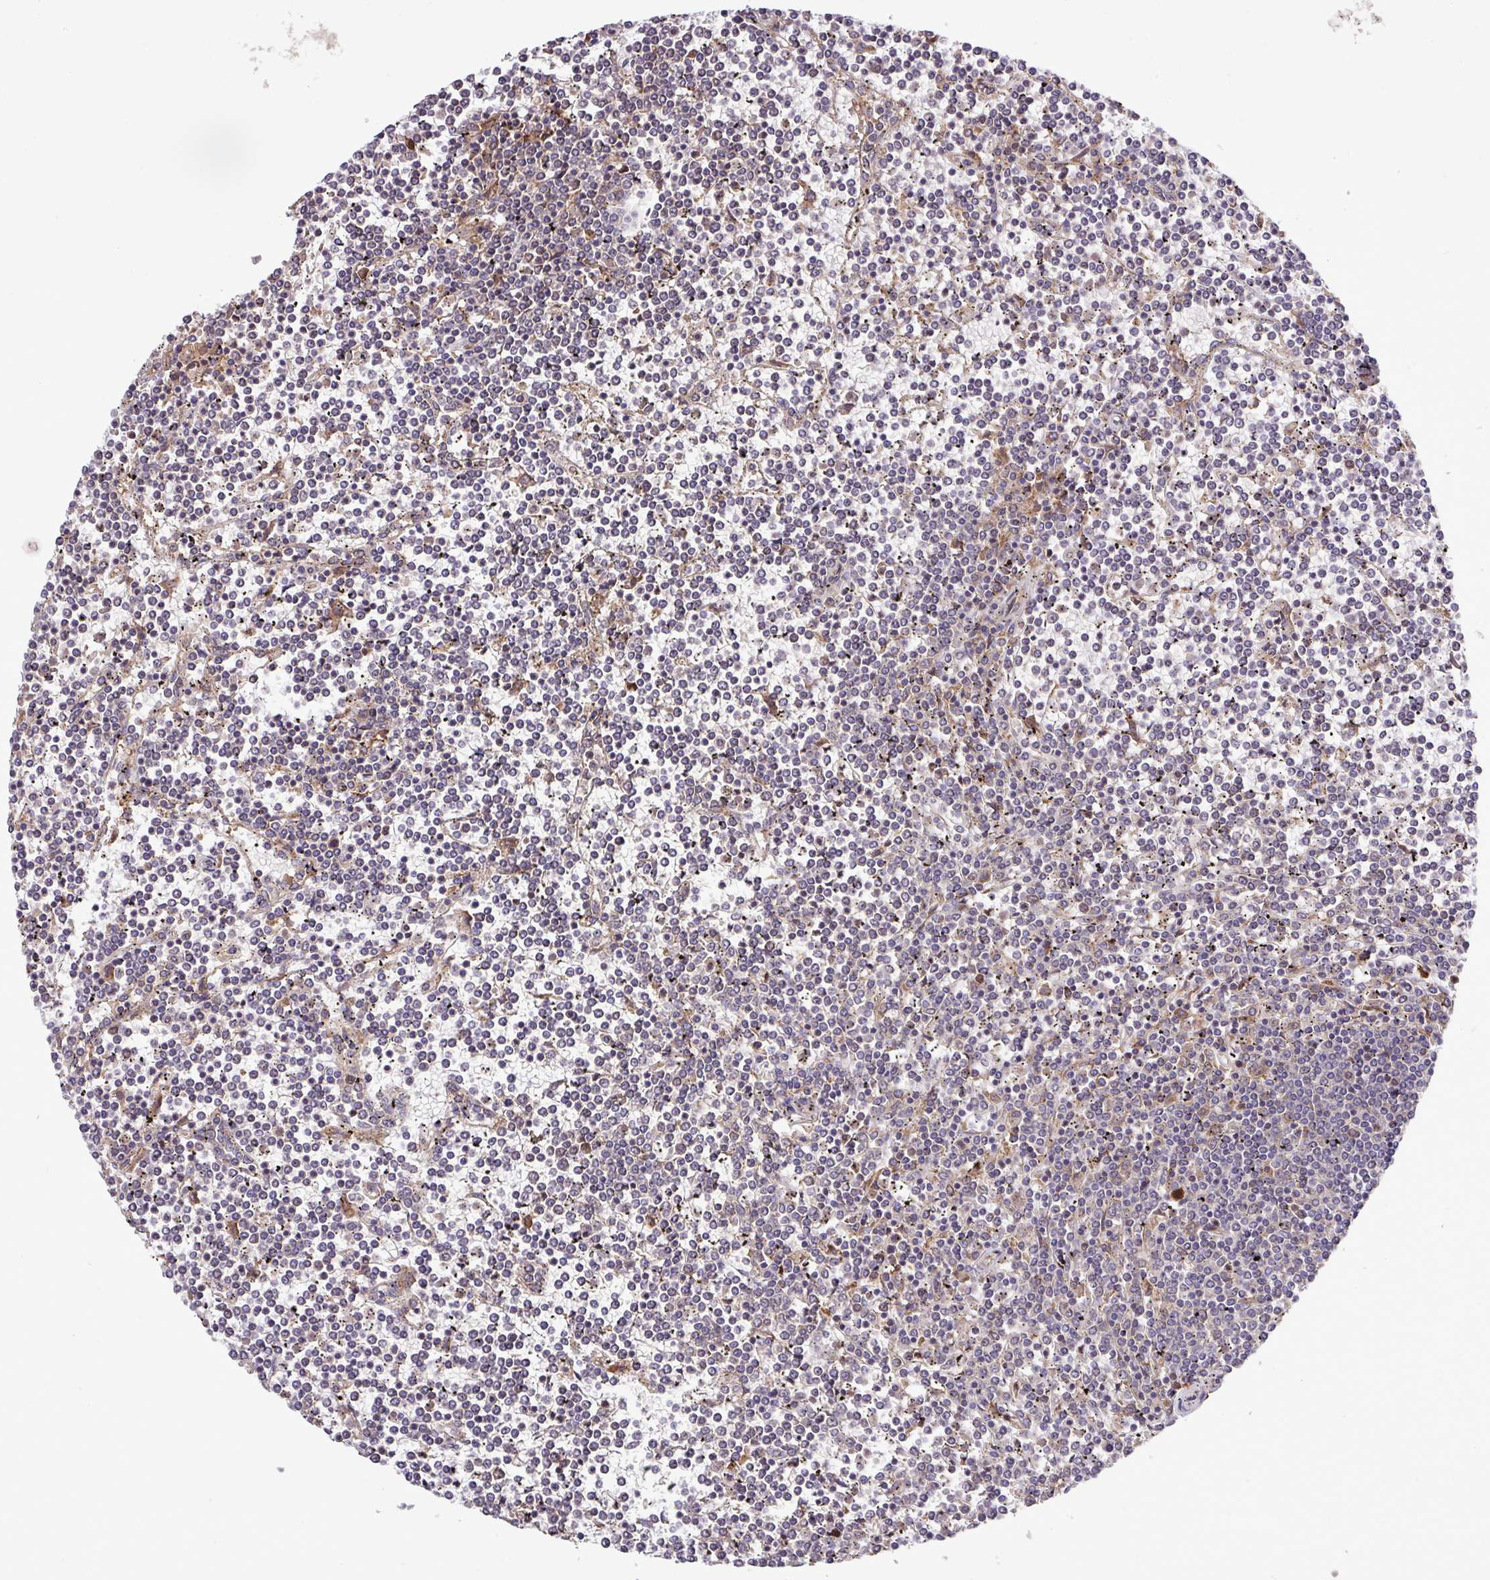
{"staining": {"intensity": "negative", "quantity": "none", "location": "none"}, "tissue": "lymphoma", "cell_type": "Tumor cells", "image_type": "cancer", "snomed": [{"axis": "morphology", "description": "Malignant lymphoma, non-Hodgkin's type, Low grade"}, {"axis": "topography", "description": "Spleen"}], "caption": "This image is of lymphoma stained with immunohistochemistry to label a protein in brown with the nuclei are counter-stained blue. There is no staining in tumor cells.", "gene": "MEGF6", "patient": {"sex": "female", "age": 19}}